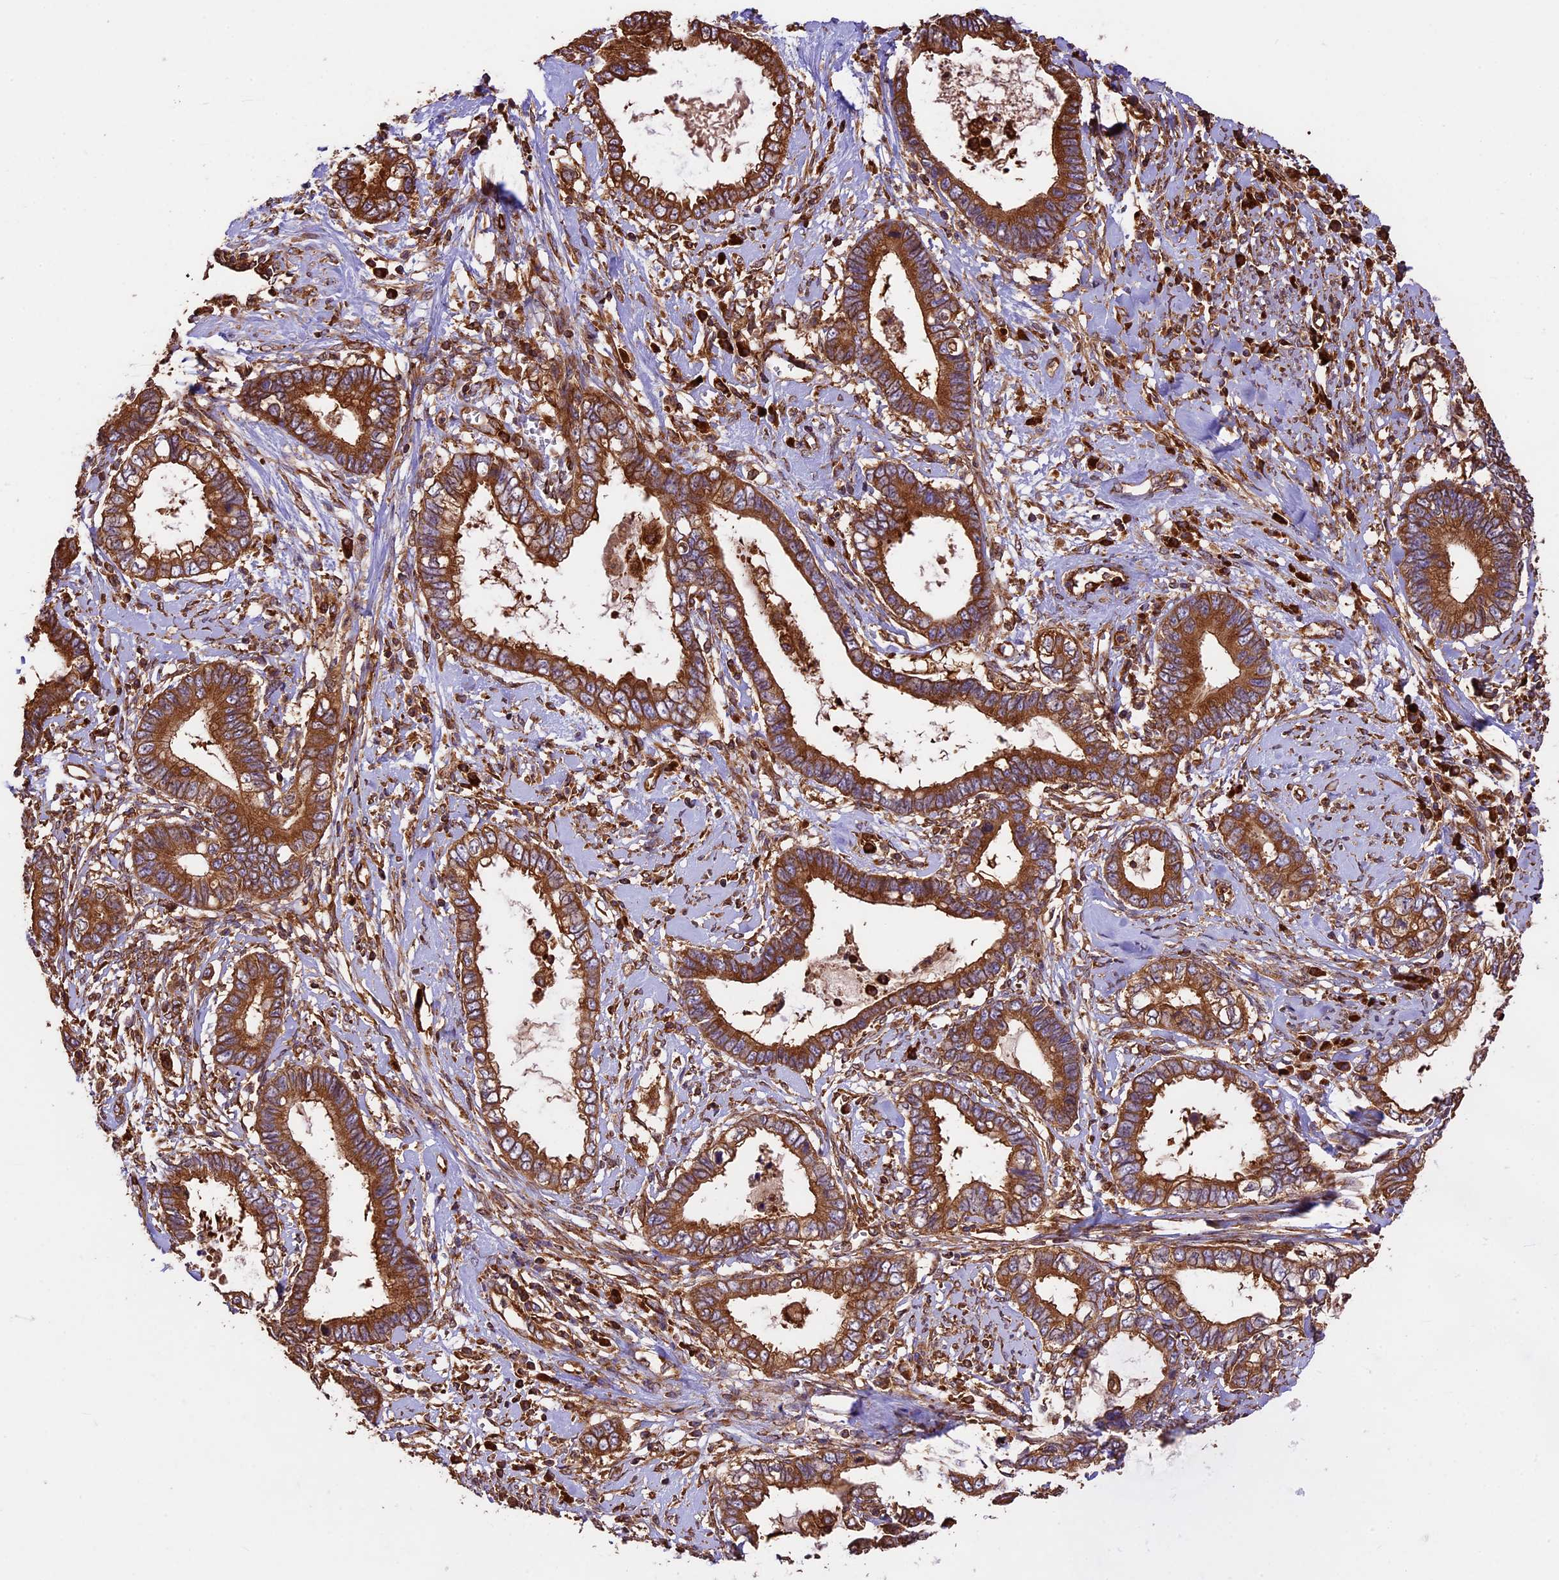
{"staining": {"intensity": "strong", "quantity": ">75%", "location": "cytoplasmic/membranous"}, "tissue": "cervical cancer", "cell_type": "Tumor cells", "image_type": "cancer", "snomed": [{"axis": "morphology", "description": "Adenocarcinoma, NOS"}, {"axis": "topography", "description": "Cervix"}], "caption": "Strong cytoplasmic/membranous protein positivity is identified in approximately >75% of tumor cells in adenocarcinoma (cervical).", "gene": "KARS1", "patient": {"sex": "female", "age": 44}}